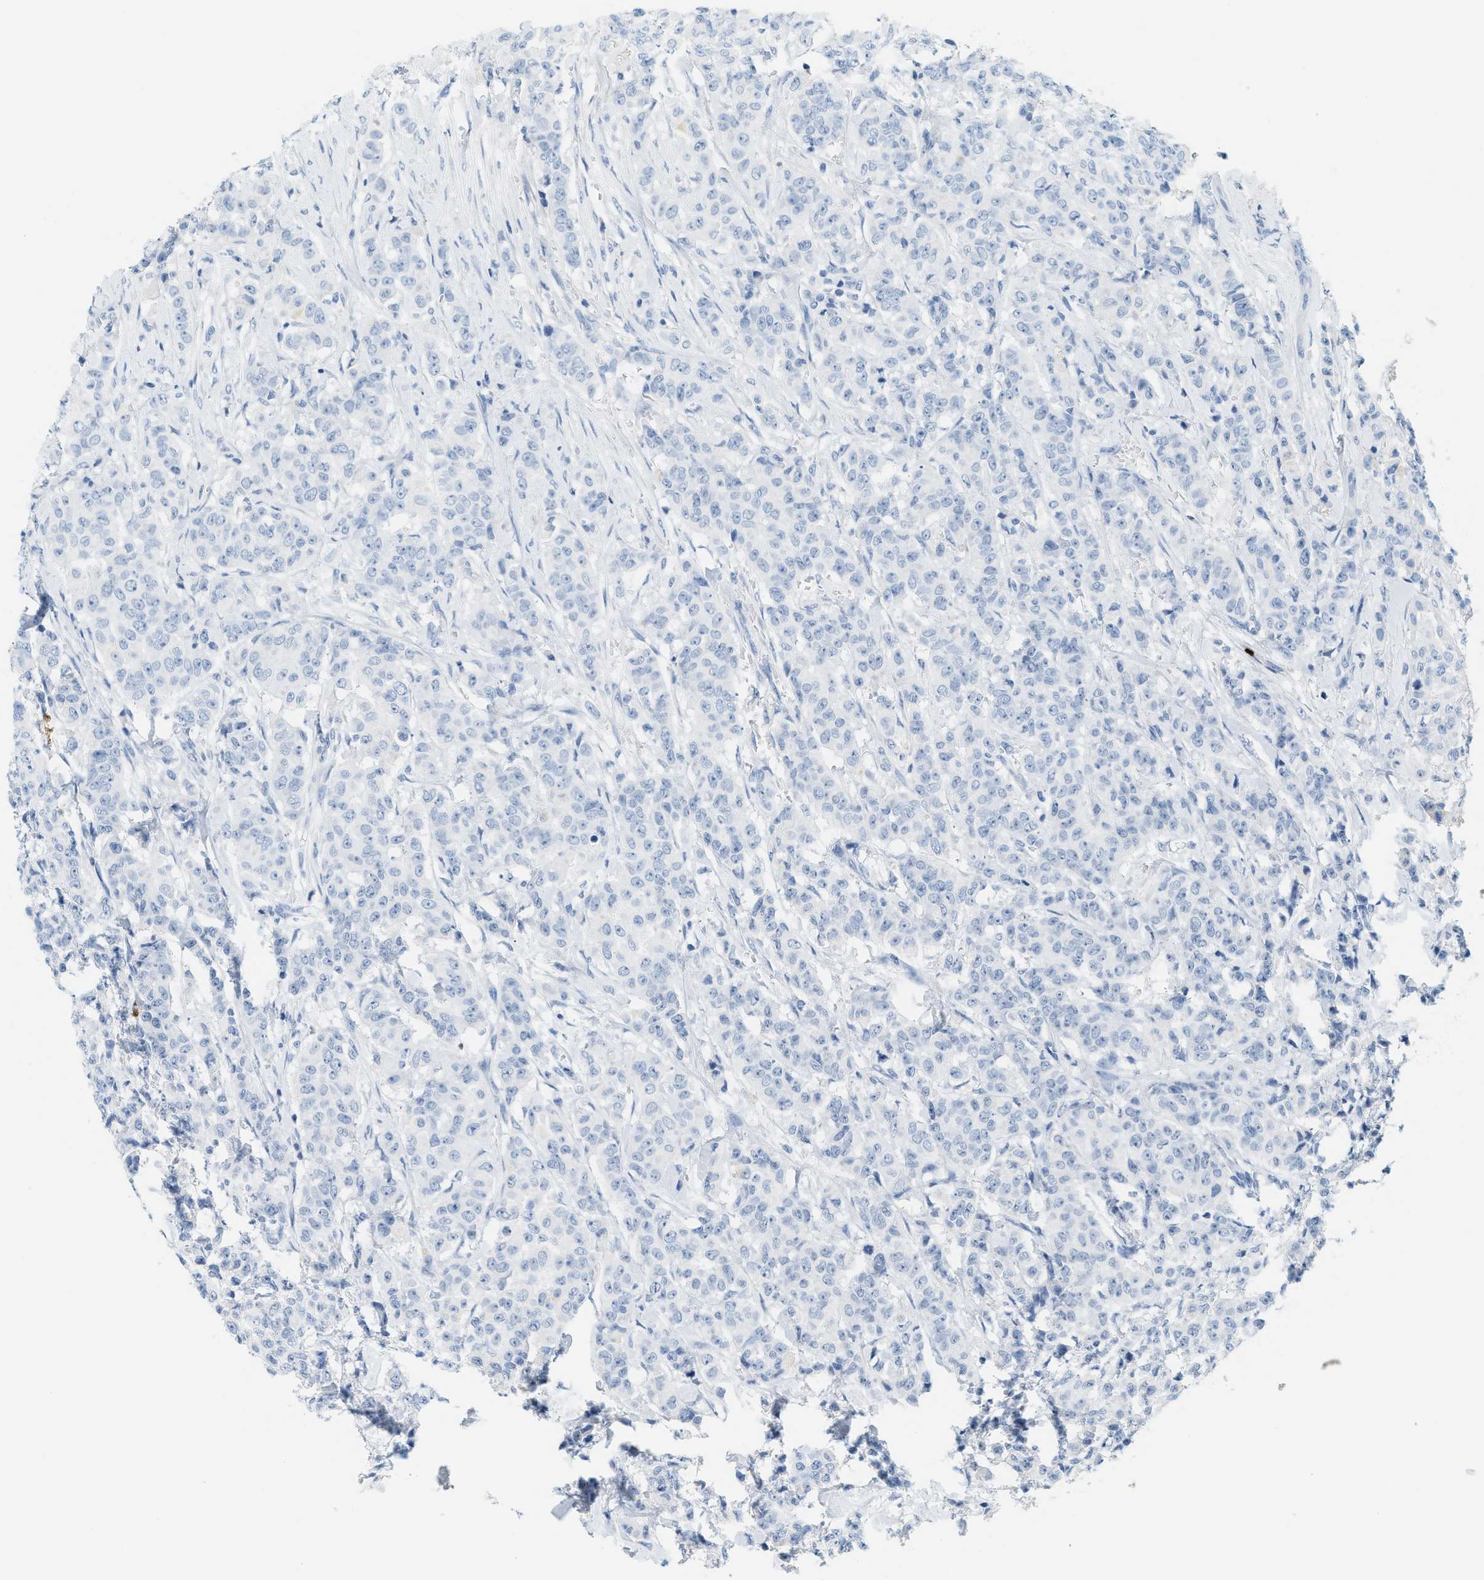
{"staining": {"intensity": "negative", "quantity": "none", "location": "none"}, "tissue": "breast cancer", "cell_type": "Tumor cells", "image_type": "cancer", "snomed": [{"axis": "morphology", "description": "Normal tissue, NOS"}, {"axis": "morphology", "description": "Duct carcinoma"}, {"axis": "topography", "description": "Breast"}], "caption": "This is an IHC image of human breast cancer. There is no positivity in tumor cells.", "gene": "LCN2", "patient": {"sex": "female", "age": 40}}